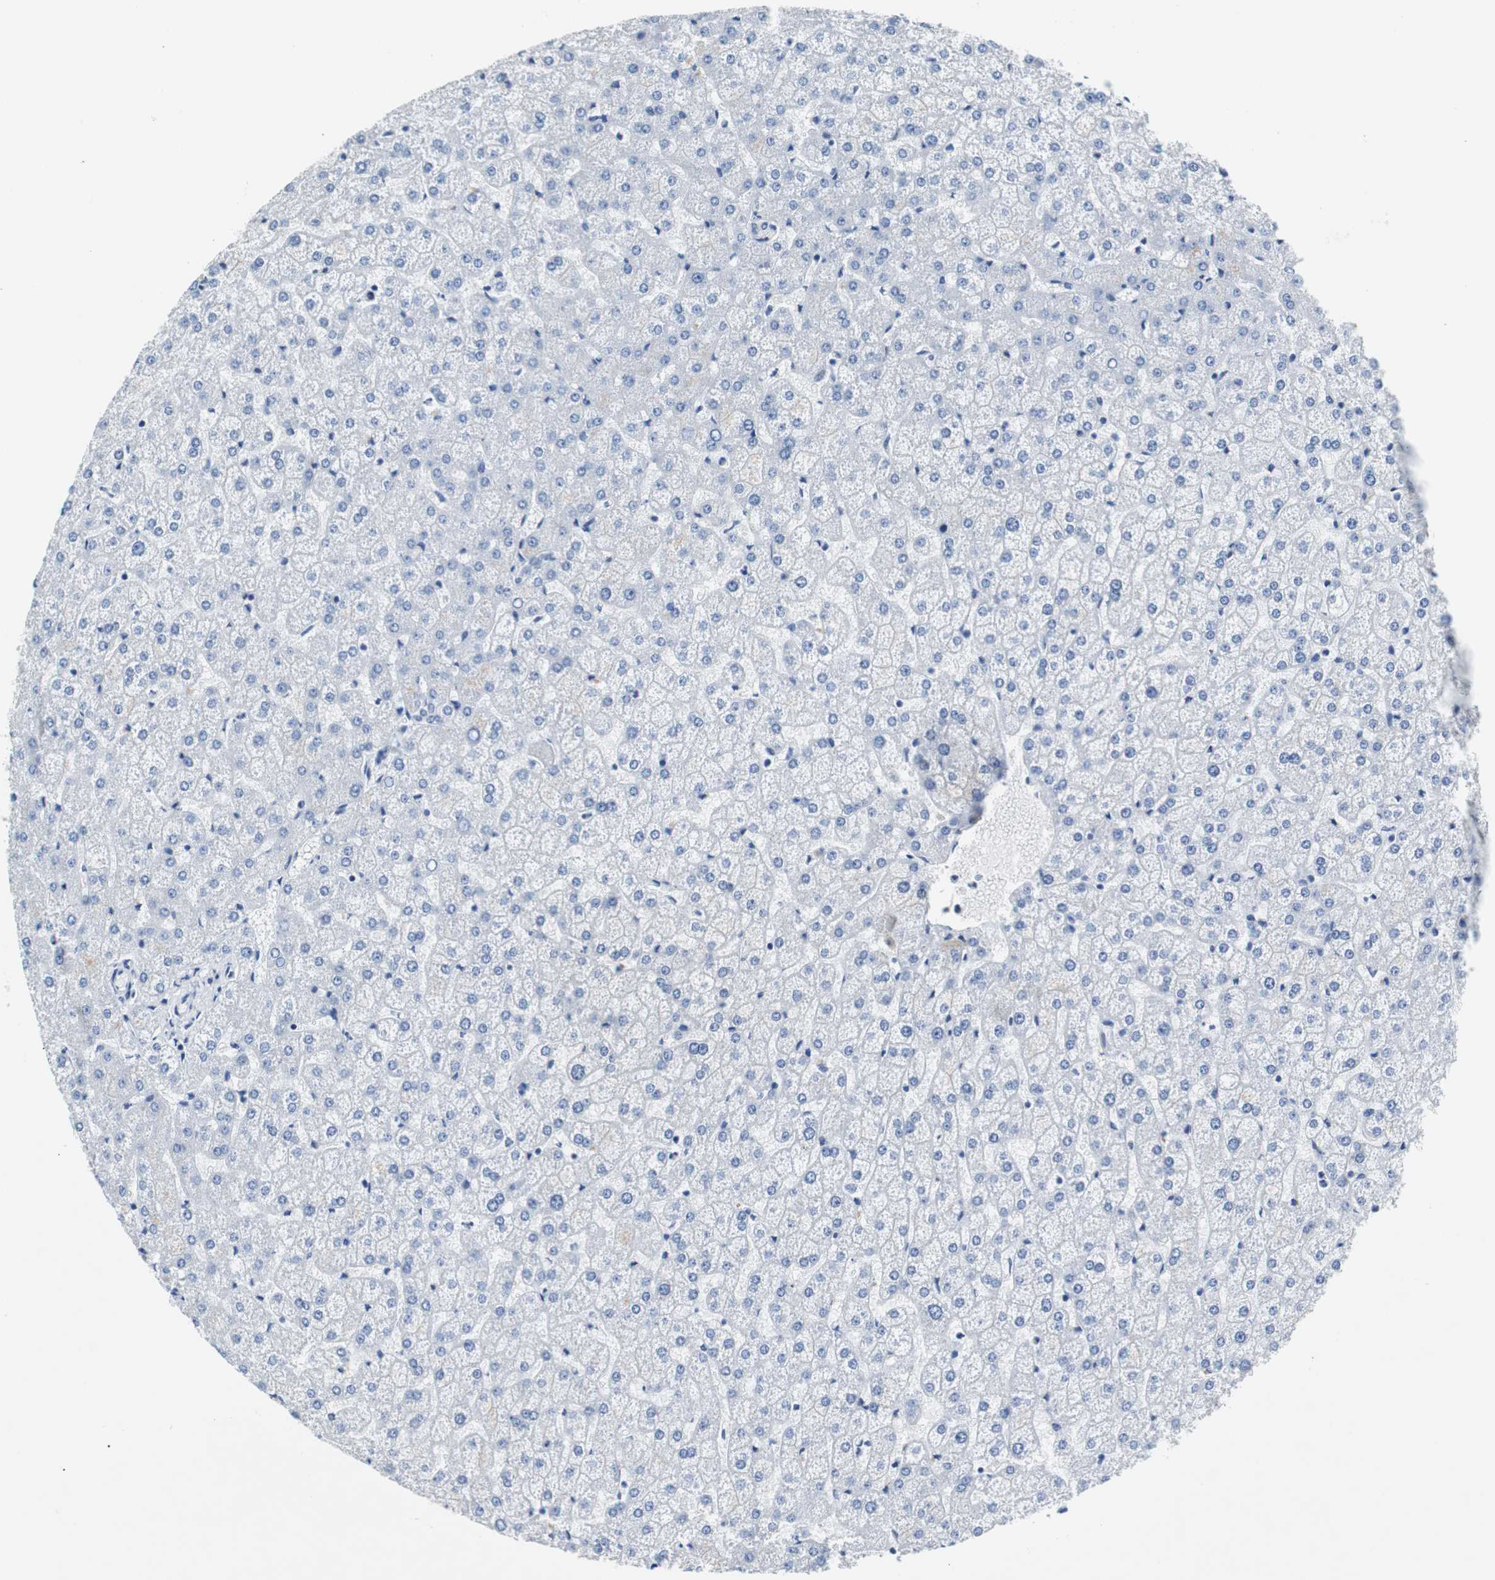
{"staining": {"intensity": "weak", "quantity": "<25%", "location": "nuclear"}, "tissue": "liver", "cell_type": "Cholangiocytes", "image_type": "normal", "snomed": [{"axis": "morphology", "description": "Normal tissue, NOS"}, {"axis": "topography", "description": "Liver"}], "caption": "Cholangiocytes show no significant protein expression in benign liver.", "gene": "JUN", "patient": {"sex": "female", "age": 32}}